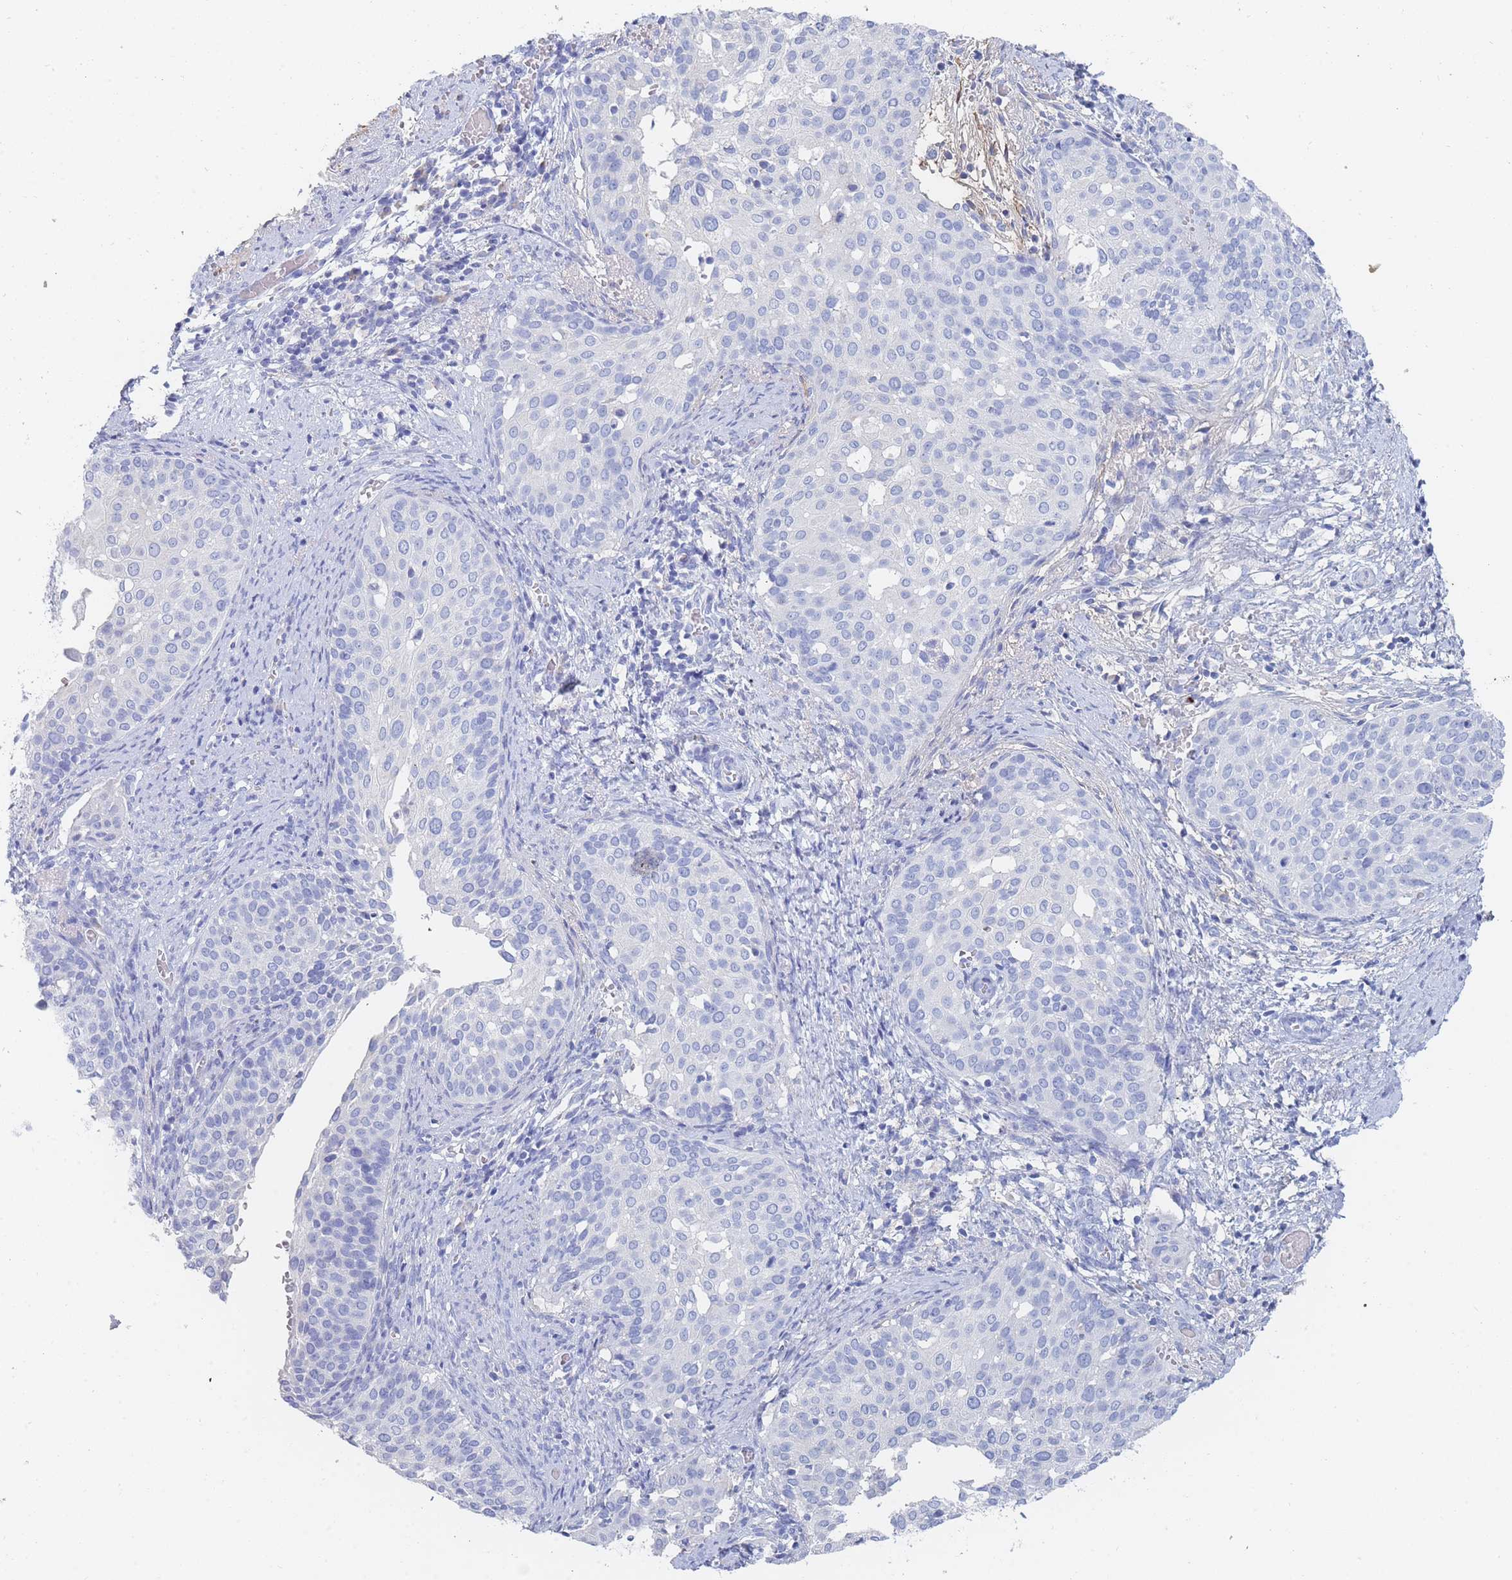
{"staining": {"intensity": "negative", "quantity": "none", "location": "none"}, "tissue": "cervical cancer", "cell_type": "Tumor cells", "image_type": "cancer", "snomed": [{"axis": "morphology", "description": "Squamous cell carcinoma, NOS"}, {"axis": "topography", "description": "Cervix"}], "caption": "IHC of squamous cell carcinoma (cervical) shows no staining in tumor cells.", "gene": "SLC25A35", "patient": {"sex": "female", "age": 44}}